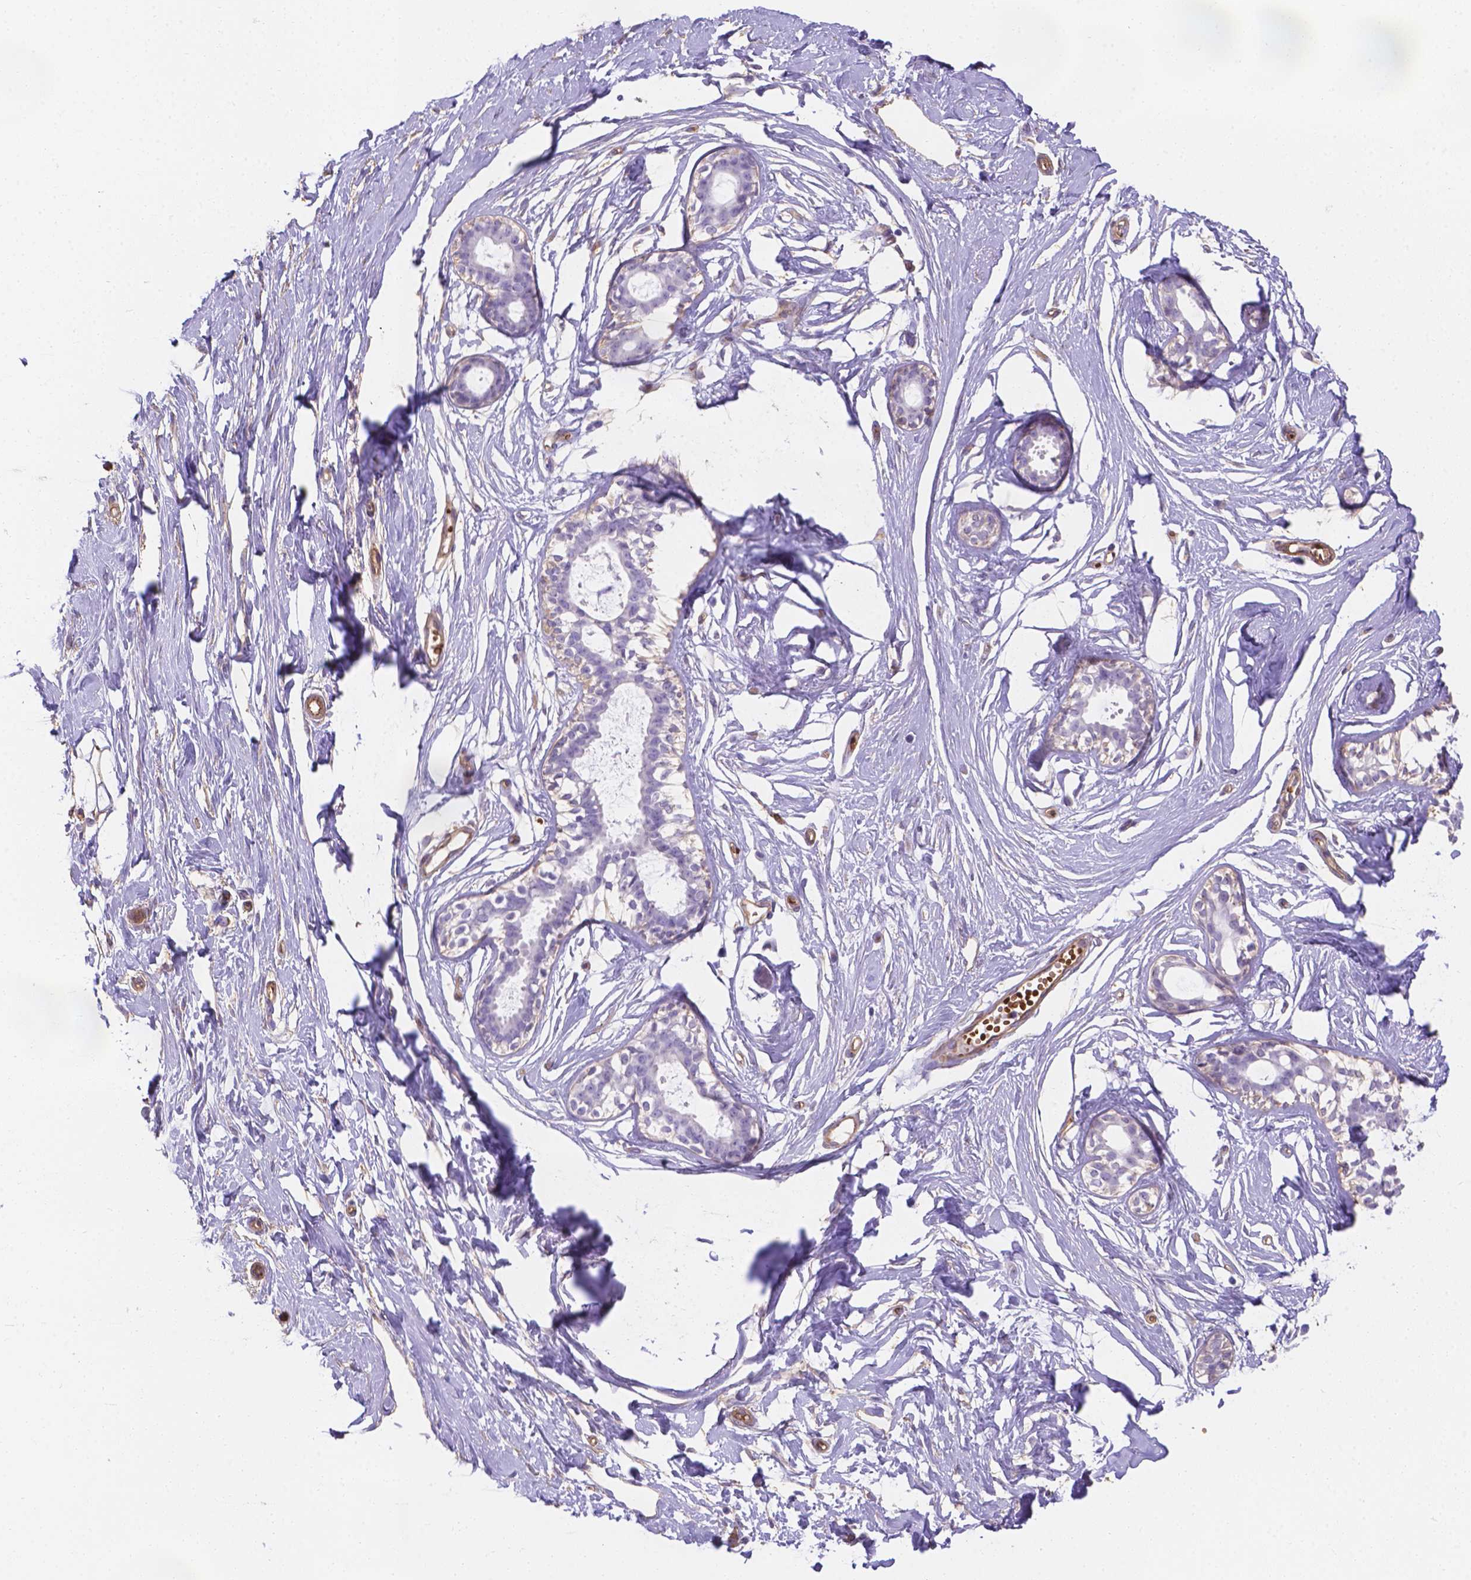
{"staining": {"intensity": "negative", "quantity": "none", "location": "none"}, "tissue": "breast", "cell_type": "Adipocytes", "image_type": "normal", "snomed": [{"axis": "morphology", "description": "Normal tissue, NOS"}, {"axis": "topography", "description": "Breast"}], "caption": "Immunohistochemistry of unremarkable human breast shows no staining in adipocytes.", "gene": "SLC40A1", "patient": {"sex": "female", "age": 49}}